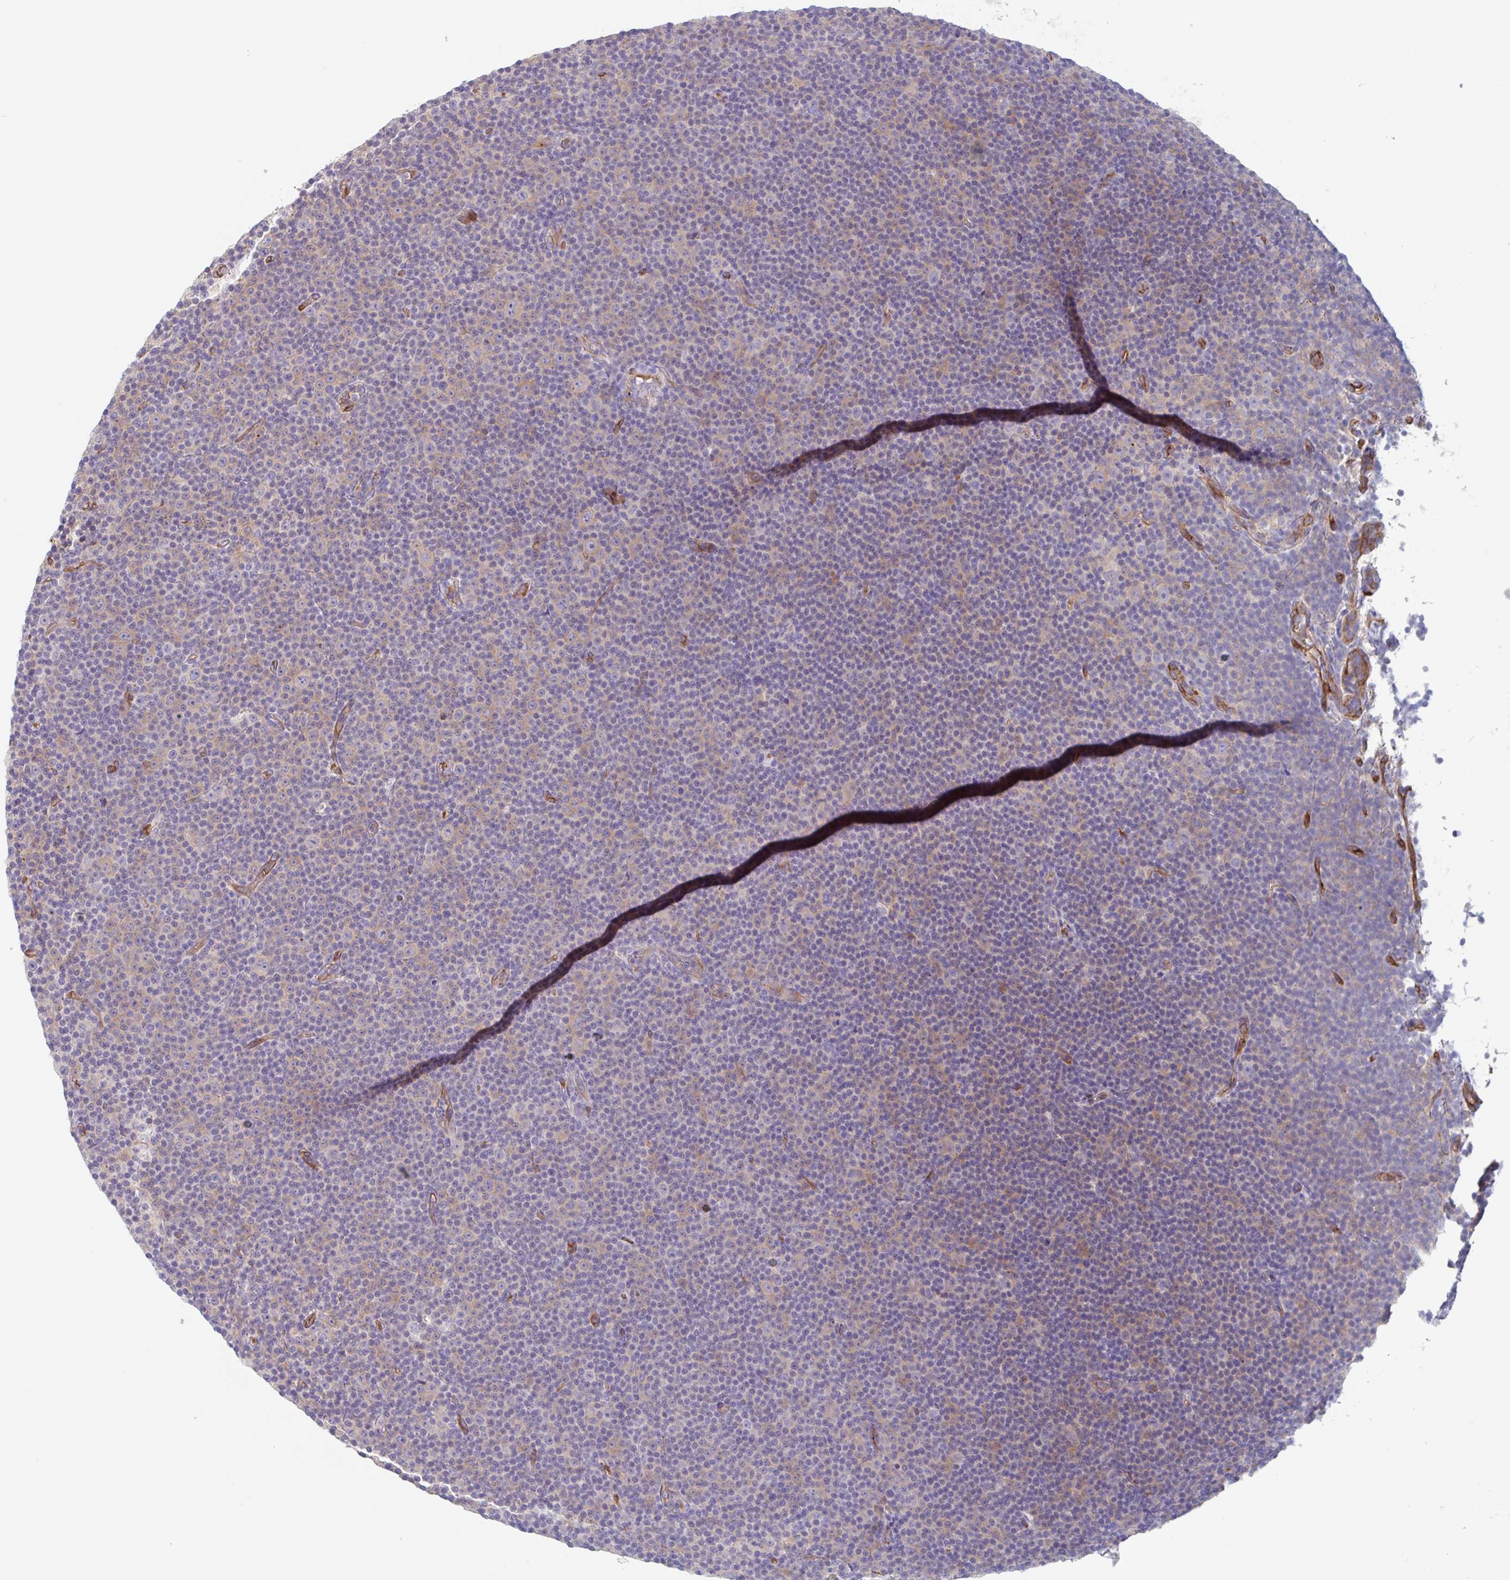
{"staining": {"intensity": "weak", "quantity": "25%-75%", "location": "cytoplasmic/membranous"}, "tissue": "lymphoma", "cell_type": "Tumor cells", "image_type": "cancer", "snomed": [{"axis": "morphology", "description": "Malignant lymphoma, non-Hodgkin's type, Low grade"}, {"axis": "topography", "description": "Lymph node"}], "caption": "A histopathology image of human lymphoma stained for a protein exhibits weak cytoplasmic/membranous brown staining in tumor cells.", "gene": "EHD4", "patient": {"sex": "female", "age": 67}}